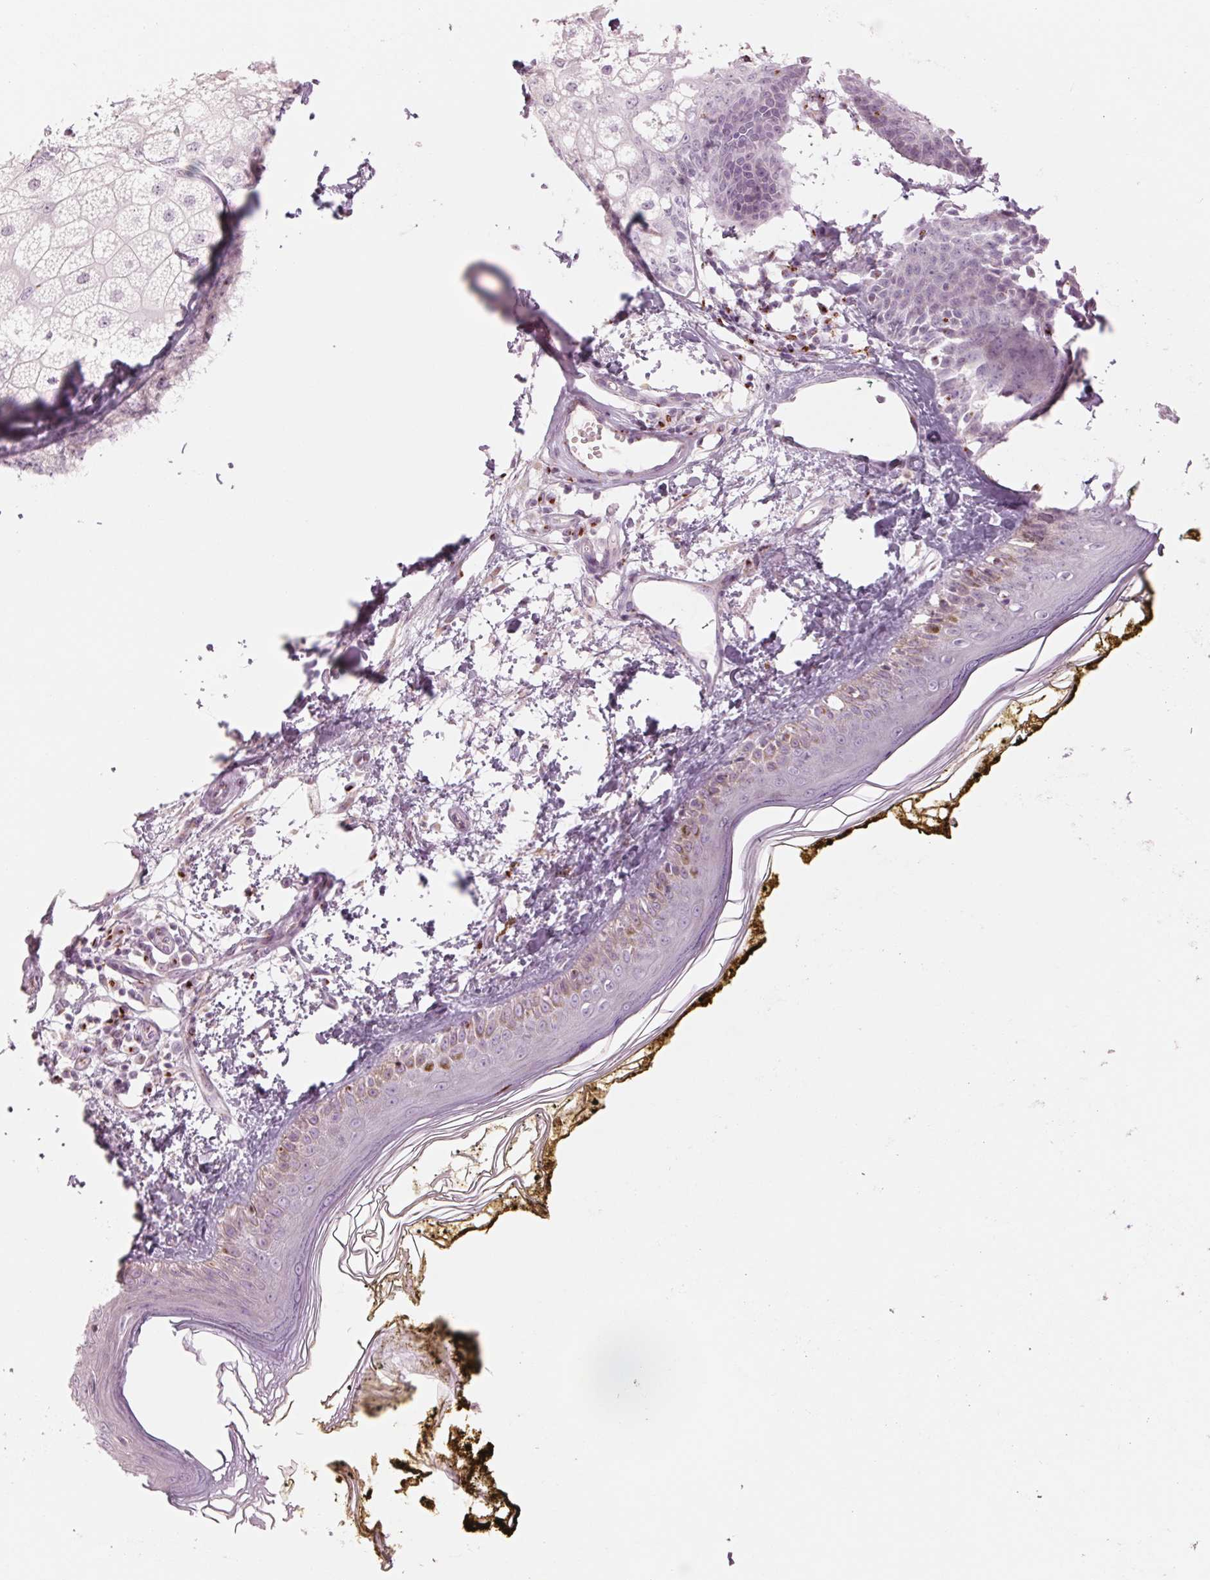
{"staining": {"intensity": "negative", "quantity": "none", "location": "none"}, "tissue": "skin", "cell_type": "Fibroblasts", "image_type": "normal", "snomed": [{"axis": "morphology", "description": "Normal tissue, NOS"}, {"axis": "topography", "description": "Skin"}], "caption": "Immunohistochemistry (IHC) histopathology image of unremarkable human skin stained for a protein (brown), which exhibits no staining in fibroblasts.", "gene": "GALNT7", "patient": {"sex": "male", "age": 76}}